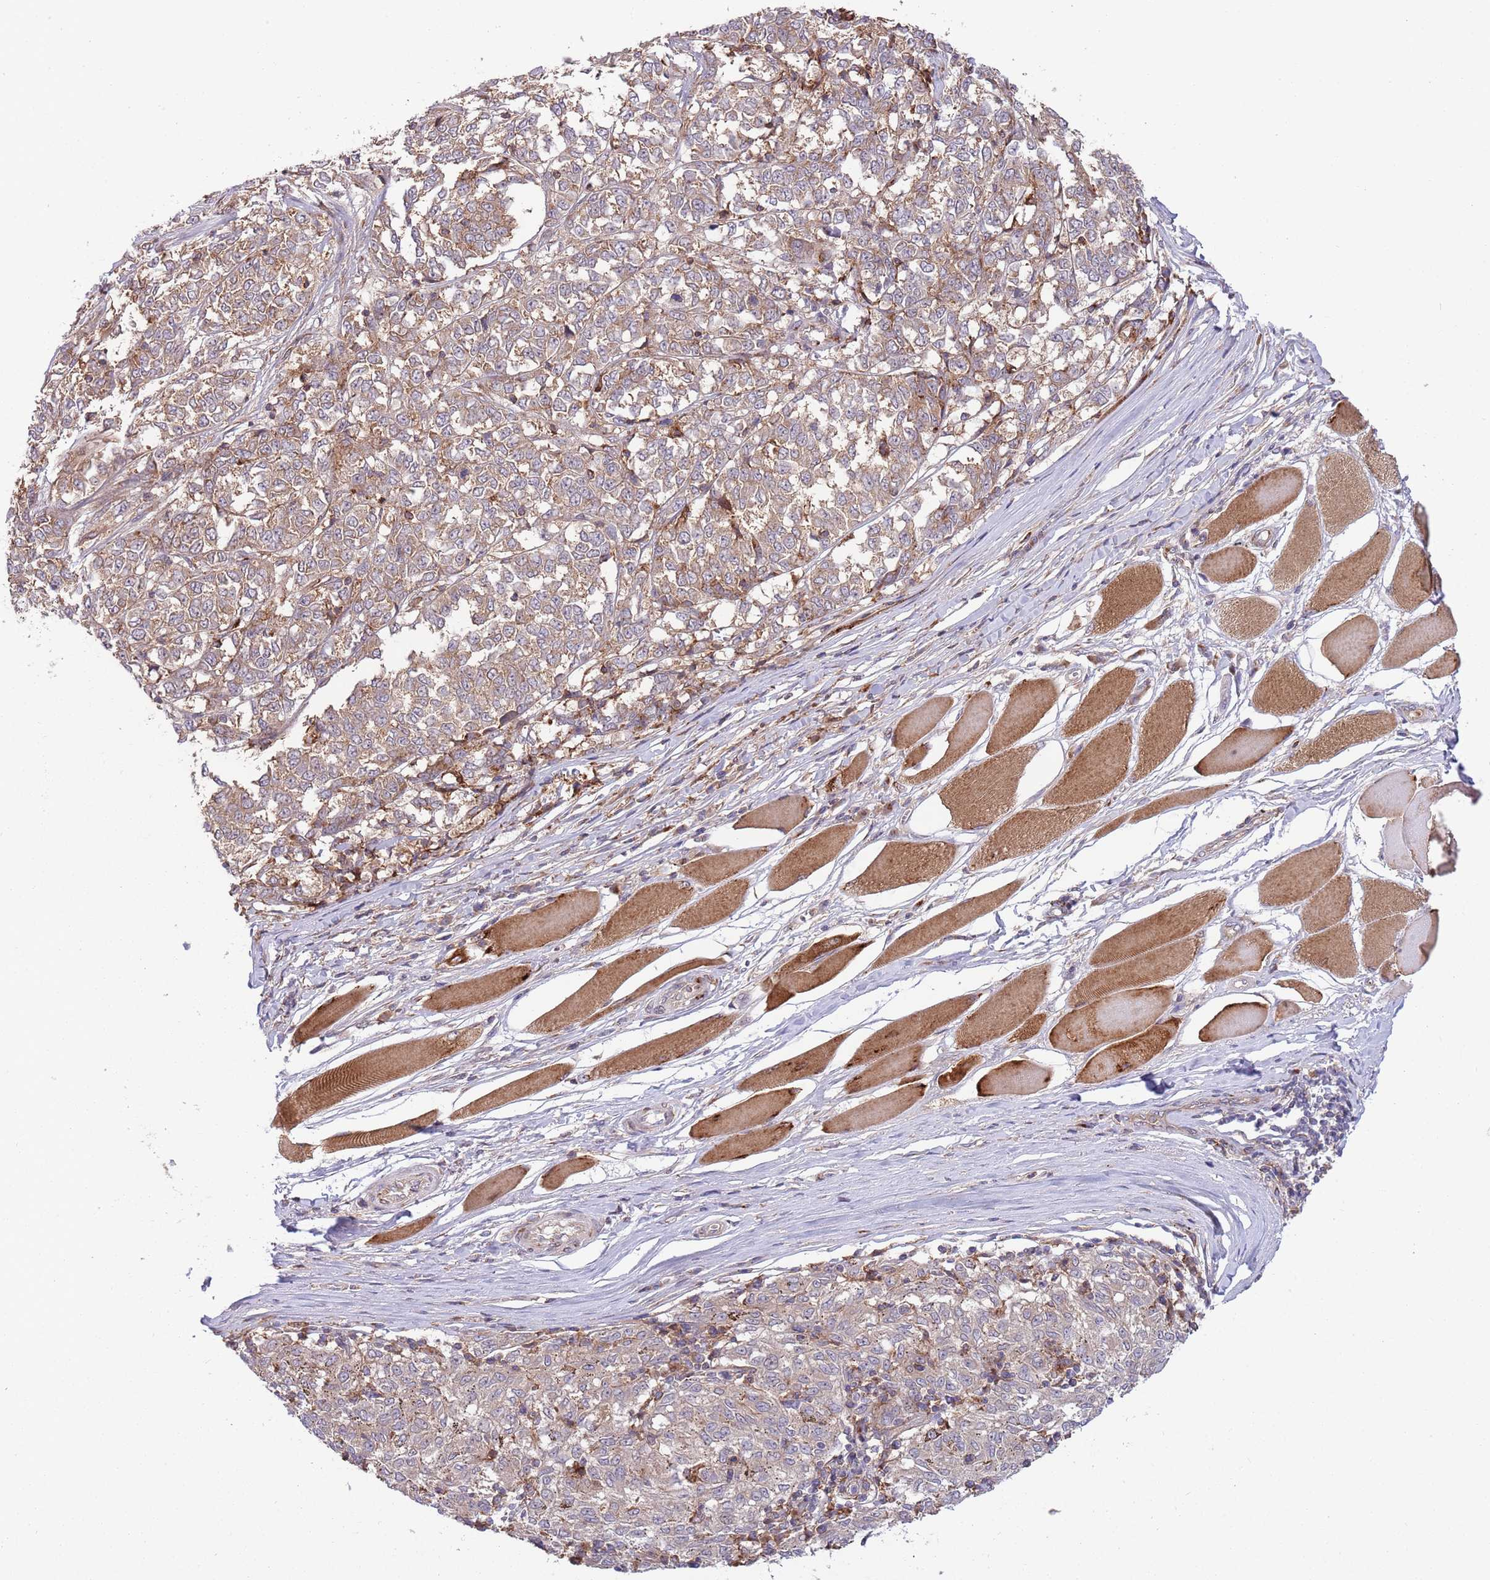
{"staining": {"intensity": "moderate", "quantity": ">75%", "location": "cytoplasmic/membranous"}, "tissue": "melanoma", "cell_type": "Tumor cells", "image_type": "cancer", "snomed": [{"axis": "morphology", "description": "Malignant melanoma, NOS"}, {"axis": "topography", "description": "Skin"}], "caption": "IHC staining of melanoma, which reveals medium levels of moderate cytoplasmic/membranous expression in about >75% of tumor cells indicating moderate cytoplasmic/membranous protein staining. The staining was performed using DAB (3,3'-diaminobenzidine) (brown) for protein detection and nuclei were counterstained in hematoxylin (blue).", "gene": "BTBD7", "patient": {"sex": "female", "age": 72}}